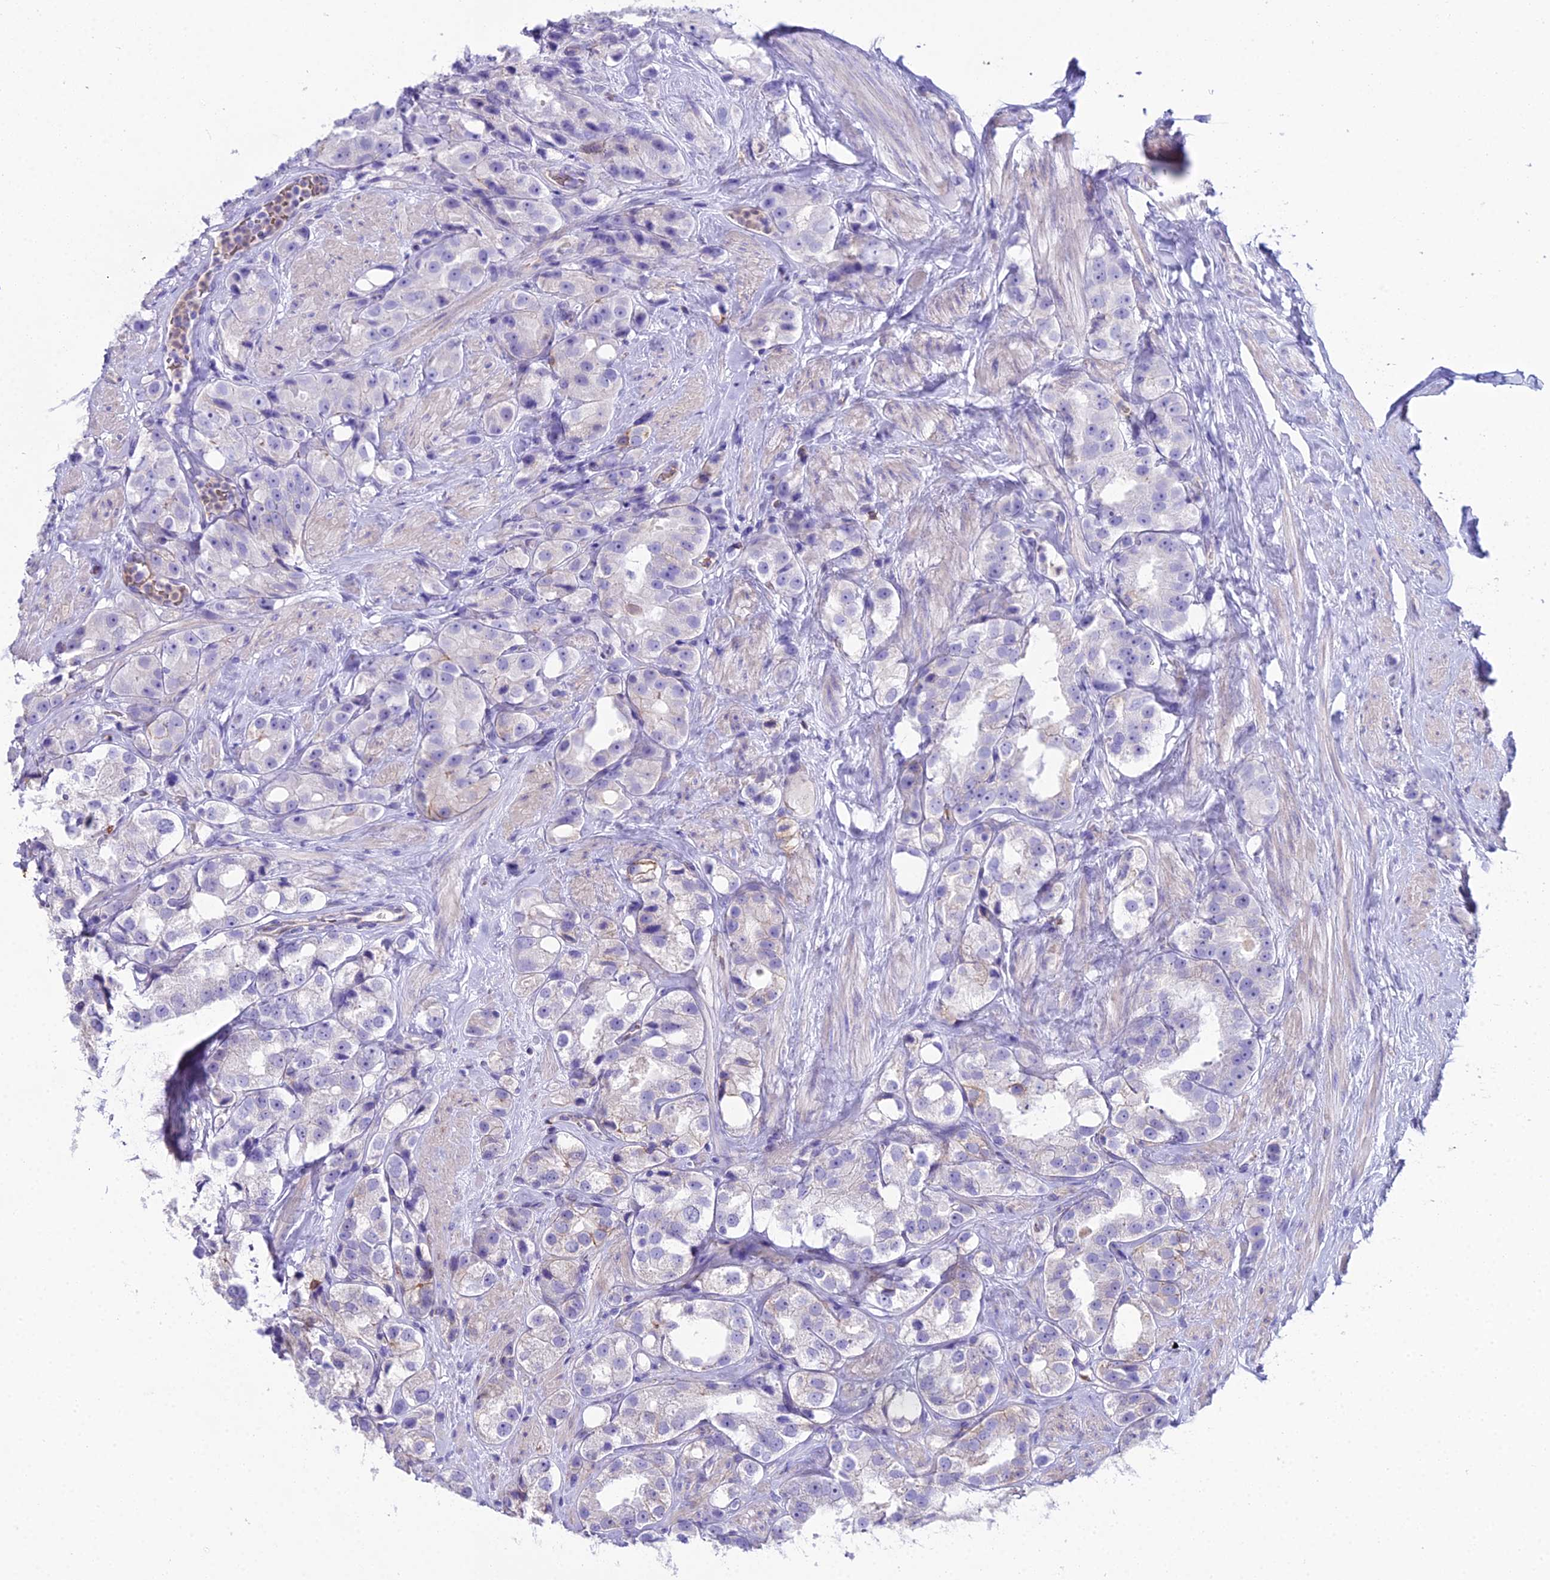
{"staining": {"intensity": "moderate", "quantity": "<25%", "location": "cytoplasmic/membranous"}, "tissue": "prostate cancer", "cell_type": "Tumor cells", "image_type": "cancer", "snomed": [{"axis": "morphology", "description": "Adenocarcinoma, NOS"}, {"axis": "topography", "description": "Prostate"}], "caption": "Adenocarcinoma (prostate) stained with a protein marker reveals moderate staining in tumor cells.", "gene": "OR1Q1", "patient": {"sex": "male", "age": 79}}